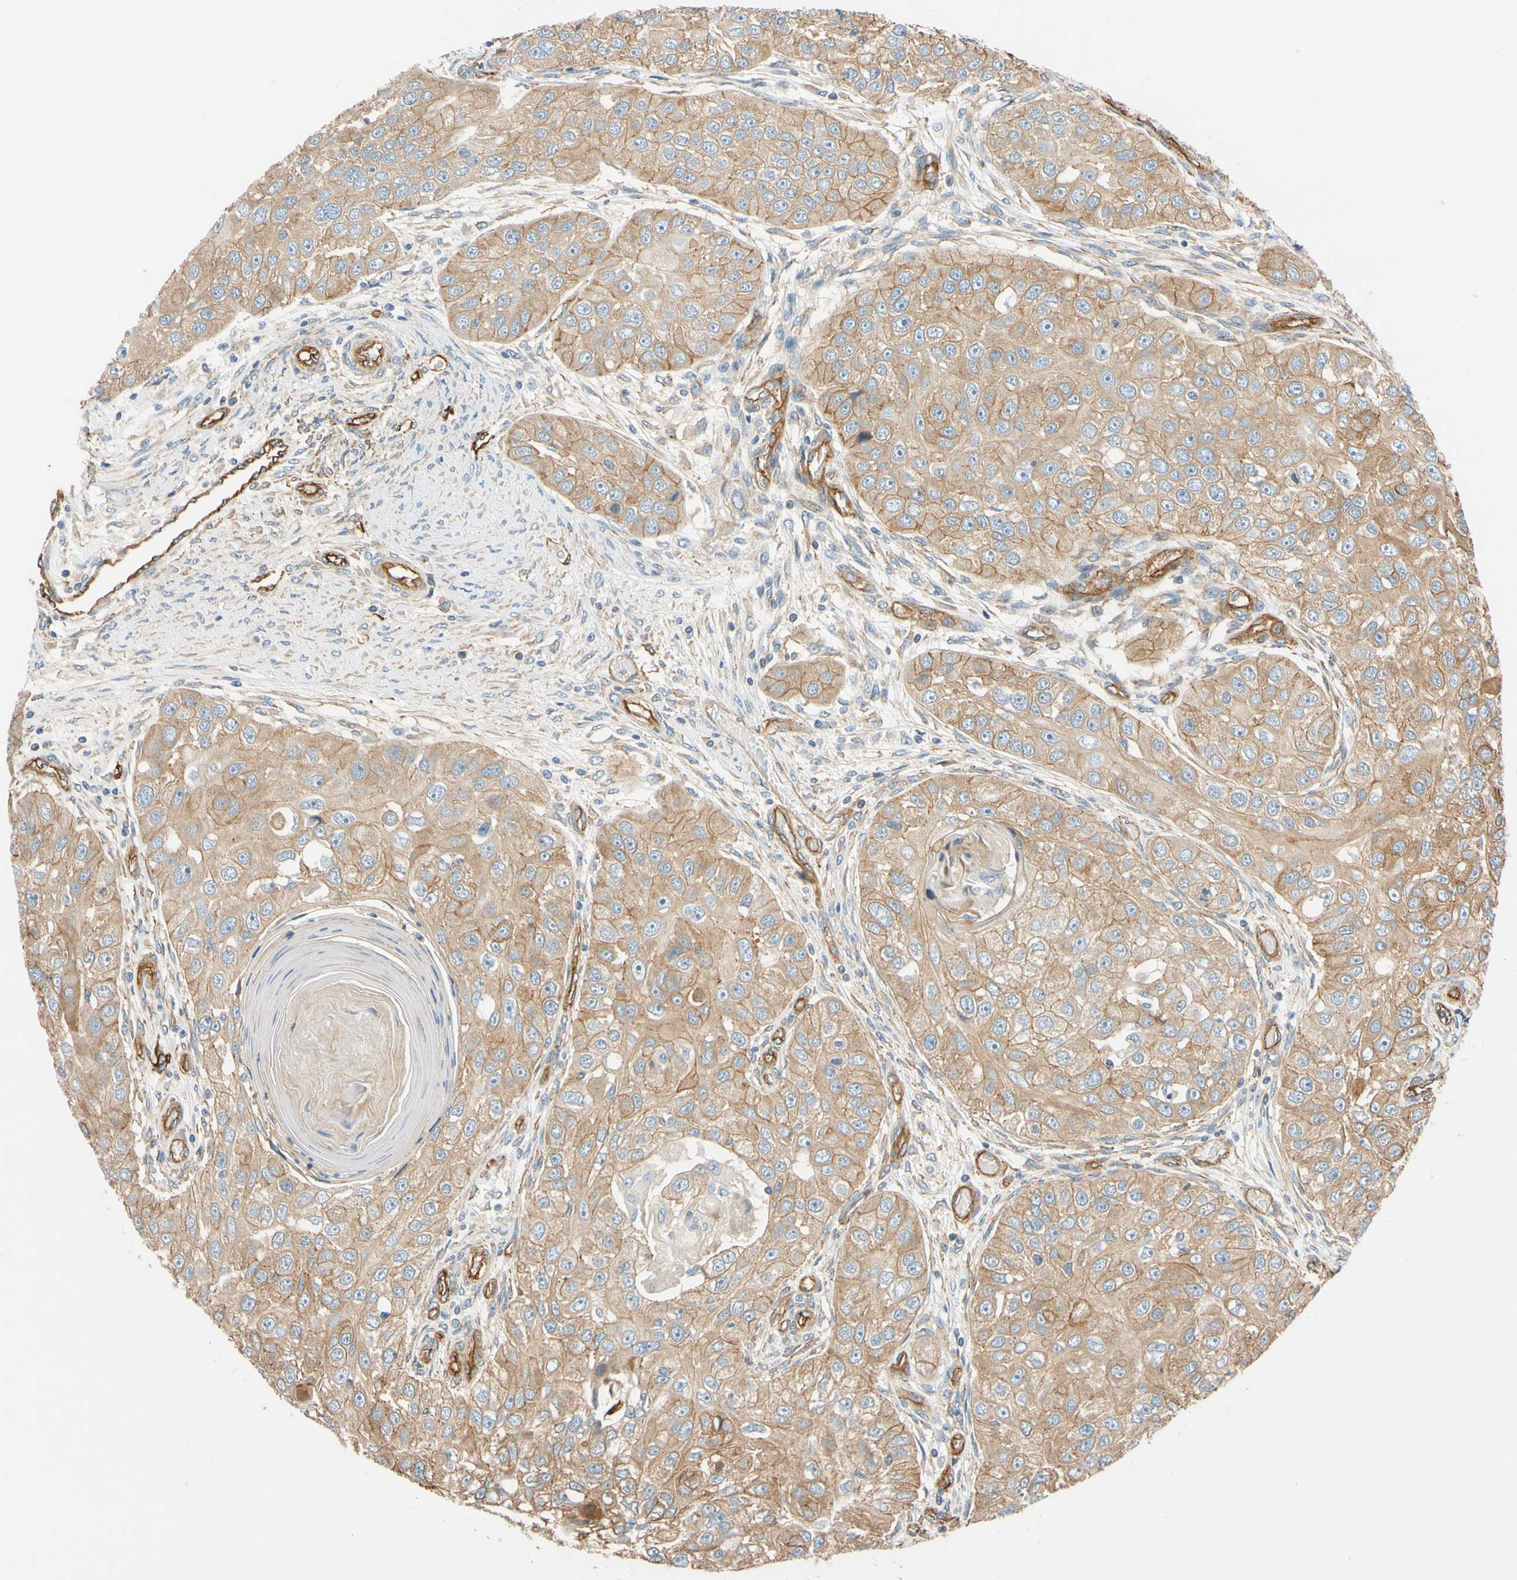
{"staining": {"intensity": "weak", "quantity": ">75%", "location": "cytoplasmic/membranous"}, "tissue": "head and neck cancer", "cell_type": "Tumor cells", "image_type": "cancer", "snomed": [{"axis": "morphology", "description": "Normal tissue, NOS"}, {"axis": "morphology", "description": "Squamous cell carcinoma, NOS"}, {"axis": "topography", "description": "Skeletal muscle"}, {"axis": "topography", "description": "Head-Neck"}], "caption": "Protein staining reveals weak cytoplasmic/membranous staining in approximately >75% of tumor cells in squamous cell carcinoma (head and neck).", "gene": "SPTAN1", "patient": {"sex": "male", "age": 51}}